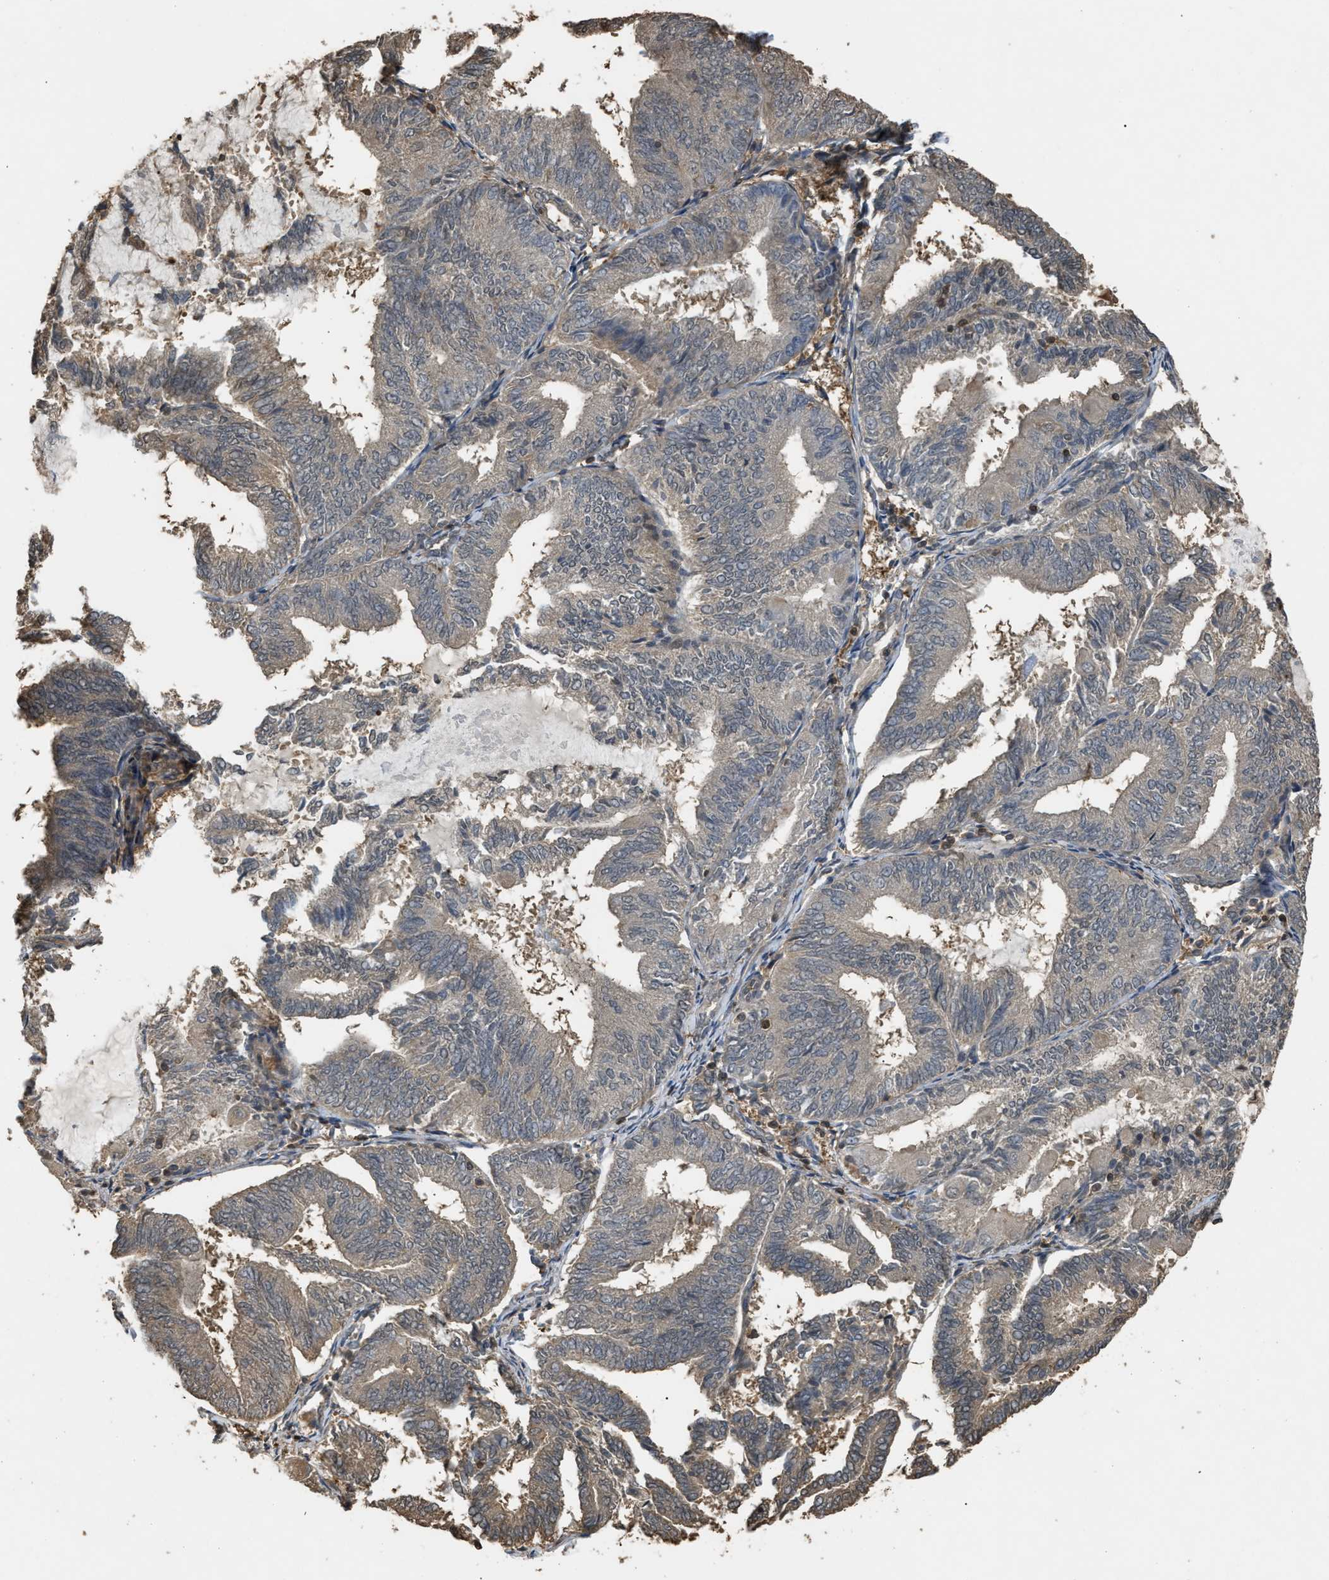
{"staining": {"intensity": "weak", "quantity": "<25%", "location": "cytoplasmic/membranous"}, "tissue": "endometrial cancer", "cell_type": "Tumor cells", "image_type": "cancer", "snomed": [{"axis": "morphology", "description": "Adenocarcinoma, NOS"}, {"axis": "topography", "description": "Endometrium"}], "caption": "High power microscopy histopathology image of an immunohistochemistry image of adenocarcinoma (endometrial), revealing no significant positivity in tumor cells. (DAB (3,3'-diaminobenzidine) immunohistochemistry (IHC) with hematoxylin counter stain).", "gene": "ARHGDIA", "patient": {"sex": "female", "age": 81}}